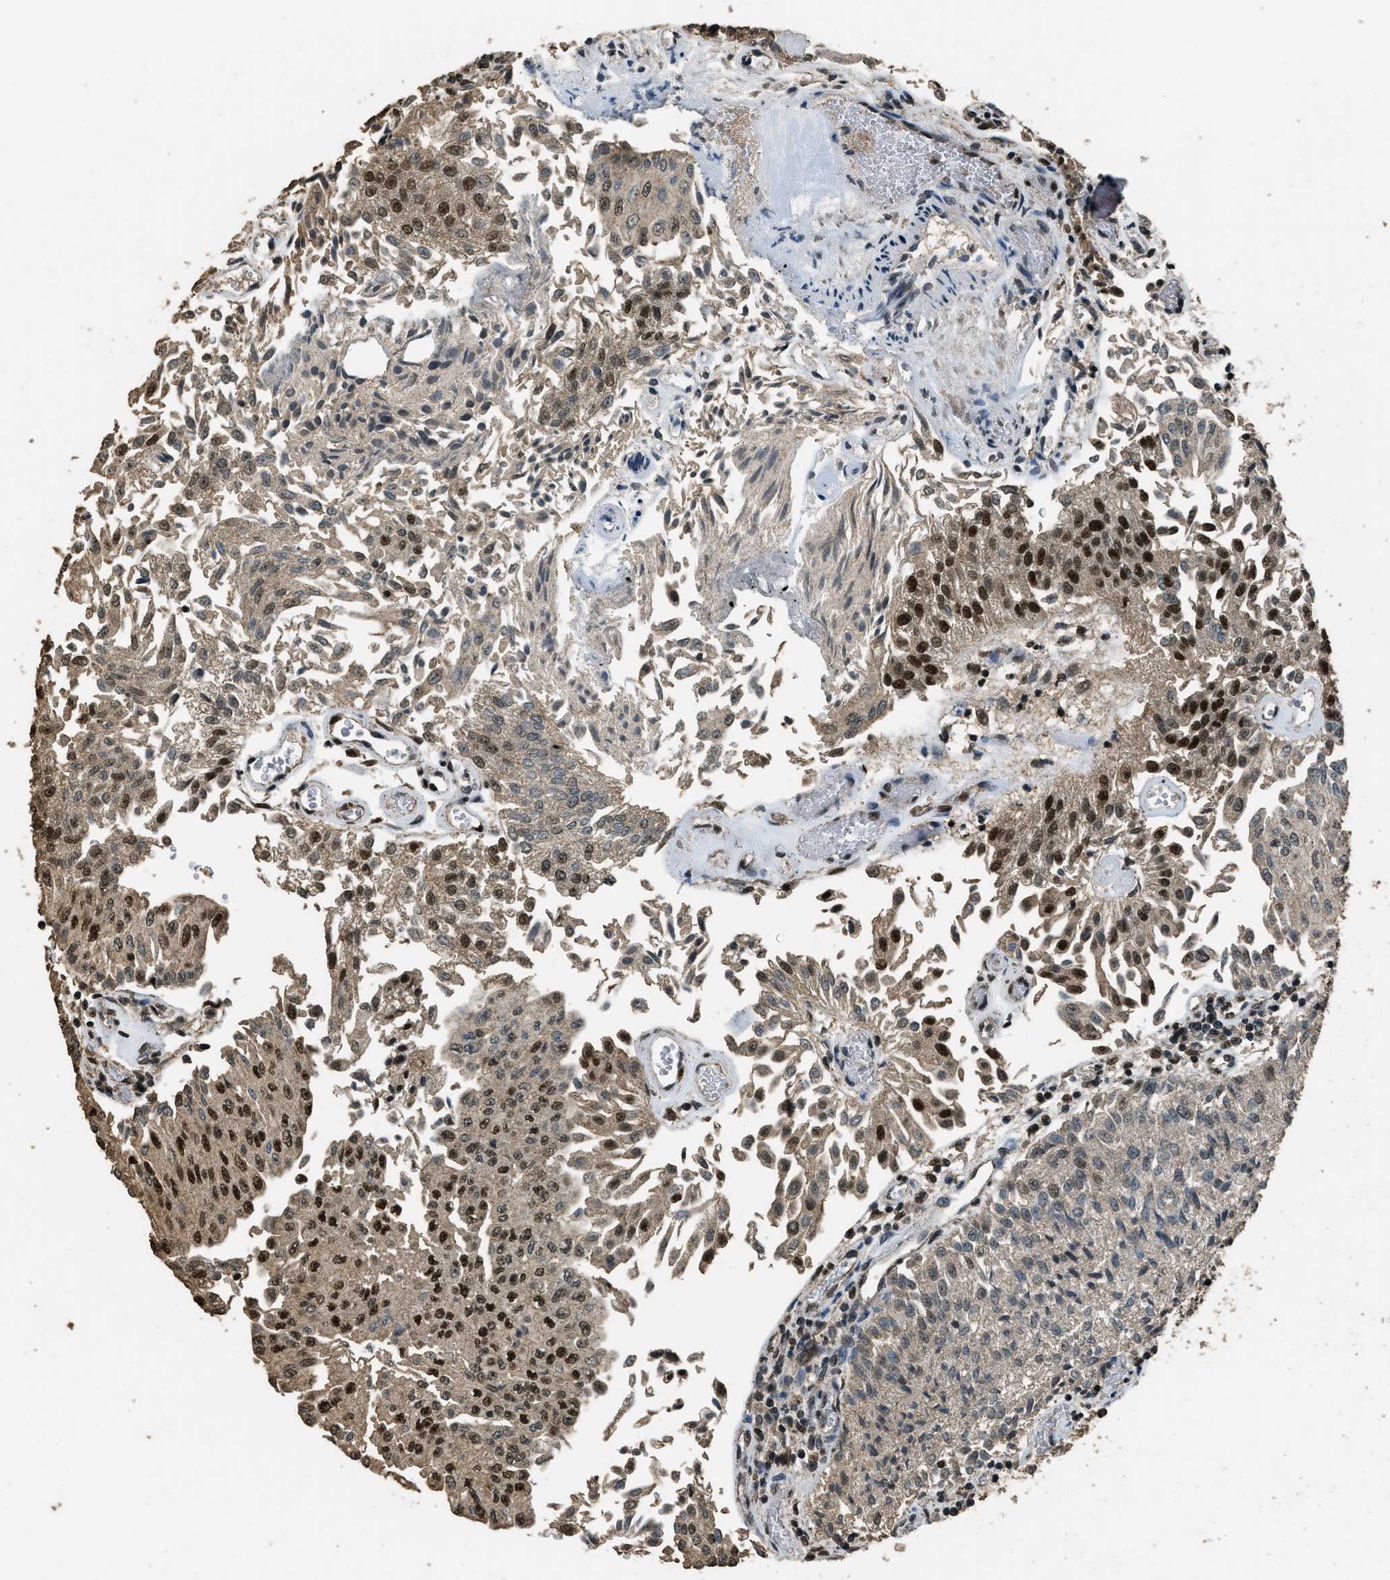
{"staining": {"intensity": "strong", "quantity": "25%-75%", "location": "nuclear"}, "tissue": "urothelial cancer", "cell_type": "Tumor cells", "image_type": "cancer", "snomed": [{"axis": "morphology", "description": "Urothelial carcinoma, Low grade"}, {"axis": "topography", "description": "Urinary bladder"}], "caption": "An image showing strong nuclear staining in approximately 25%-75% of tumor cells in low-grade urothelial carcinoma, as visualized by brown immunohistochemical staining.", "gene": "MYB", "patient": {"sex": "male", "age": 86}}